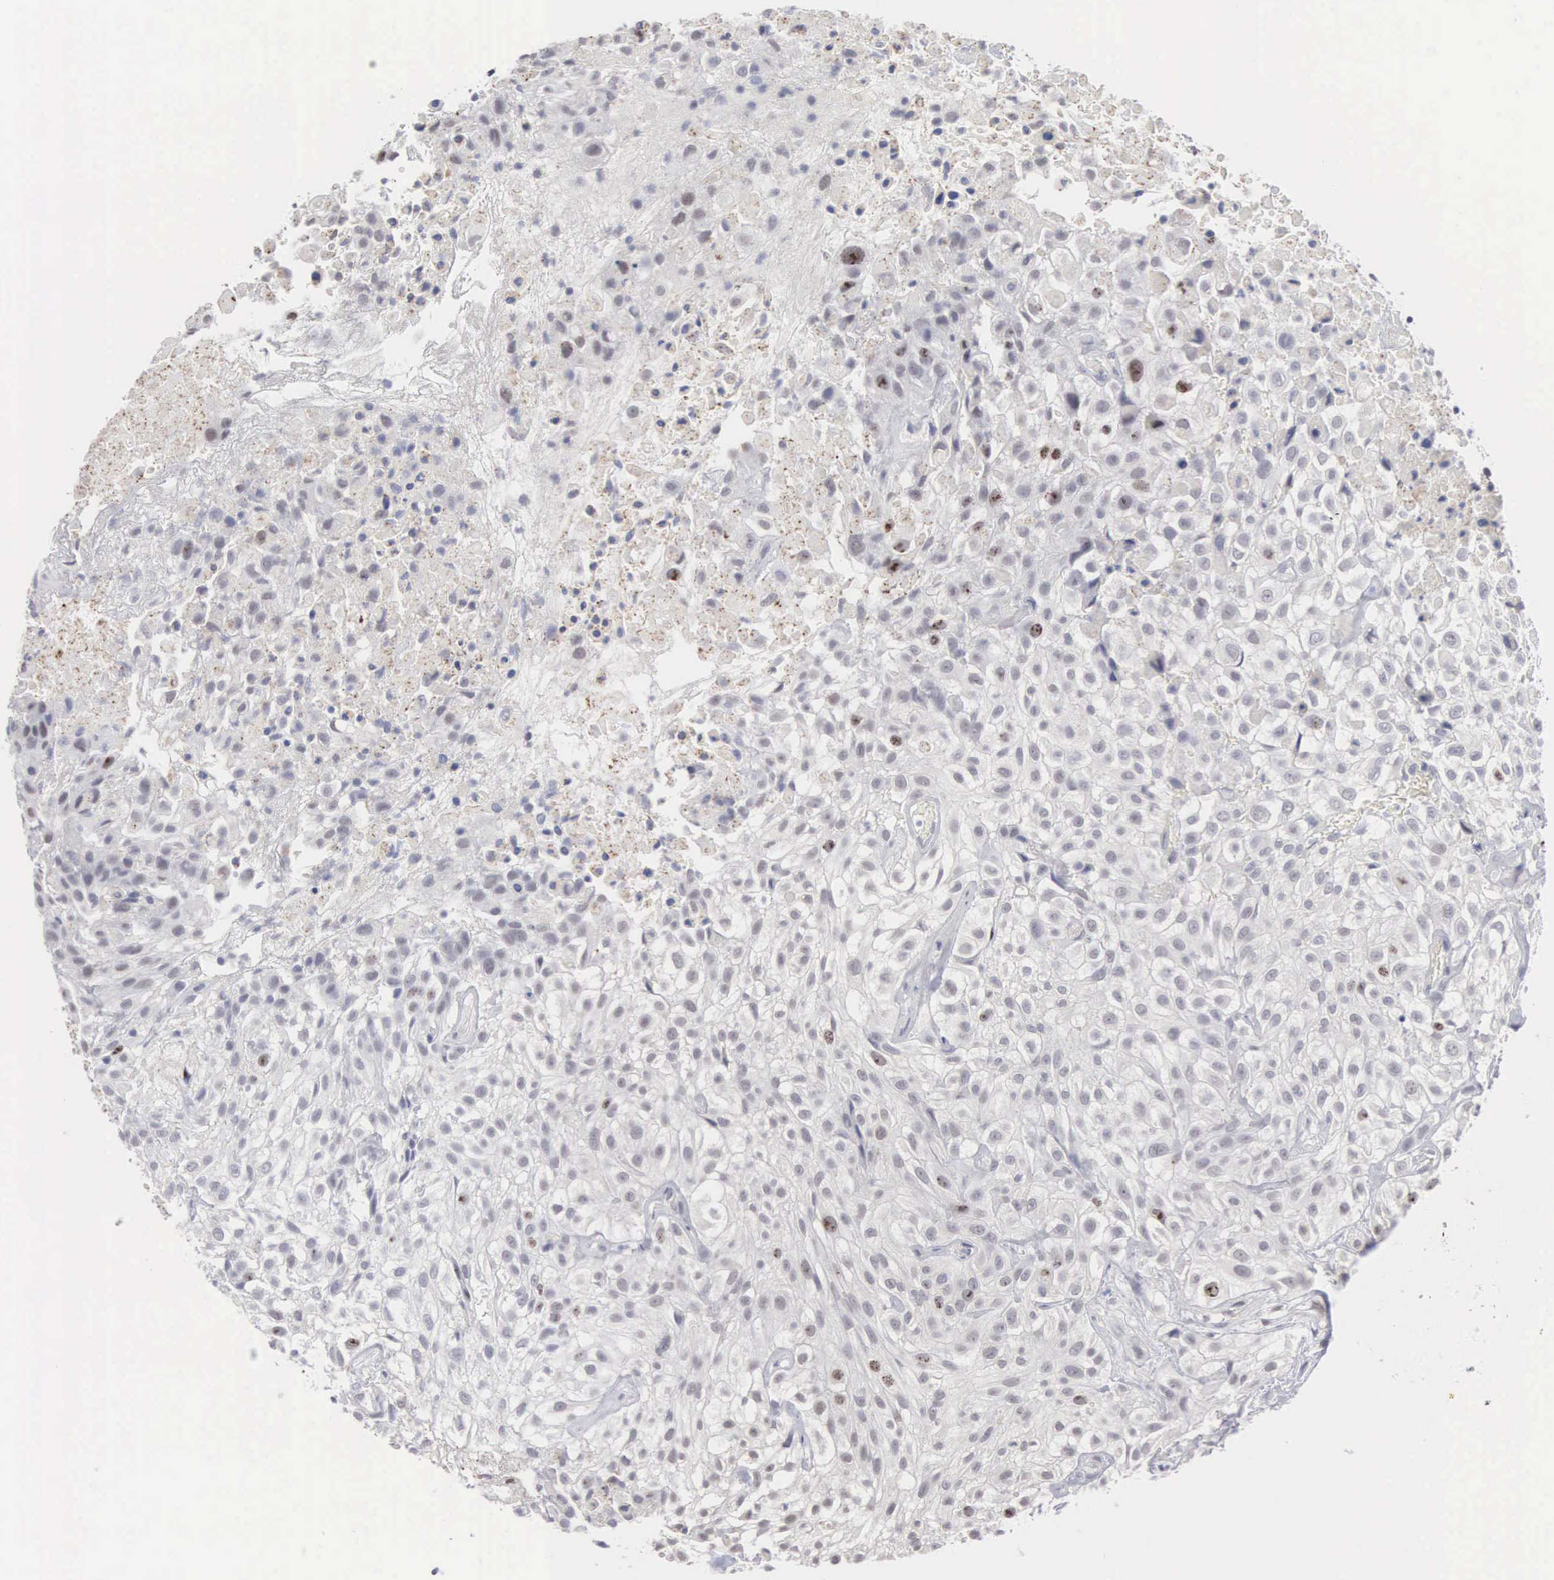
{"staining": {"intensity": "negative", "quantity": "none", "location": "none"}, "tissue": "urothelial cancer", "cell_type": "Tumor cells", "image_type": "cancer", "snomed": [{"axis": "morphology", "description": "Urothelial carcinoma, High grade"}, {"axis": "topography", "description": "Urinary bladder"}], "caption": "Tumor cells show no significant positivity in high-grade urothelial carcinoma. (DAB IHC, high magnification).", "gene": "KDM6A", "patient": {"sex": "male", "age": 56}}